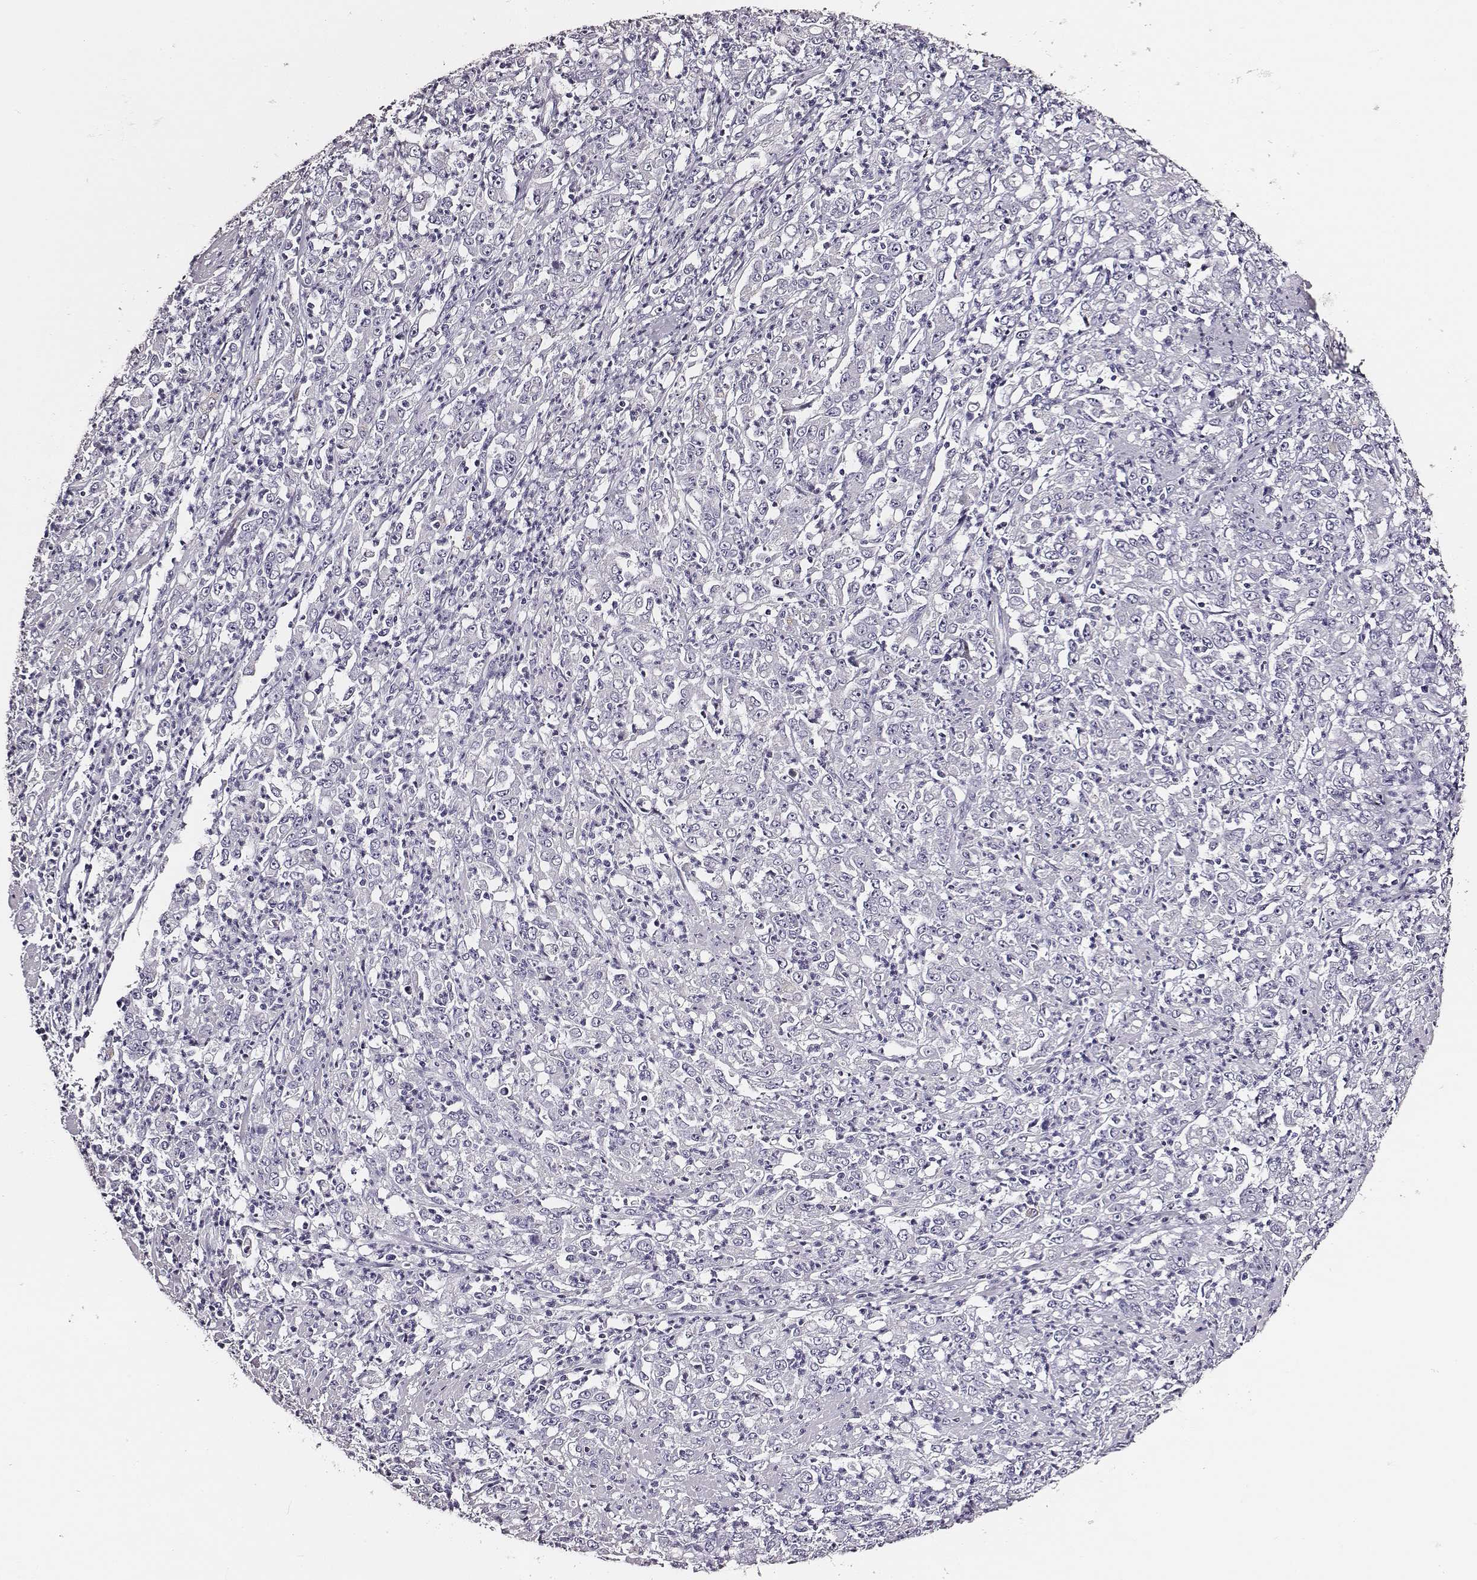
{"staining": {"intensity": "negative", "quantity": "none", "location": "none"}, "tissue": "stomach cancer", "cell_type": "Tumor cells", "image_type": "cancer", "snomed": [{"axis": "morphology", "description": "Adenocarcinoma, NOS"}, {"axis": "topography", "description": "Stomach, lower"}], "caption": "The histopathology image exhibits no significant staining in tumor cells of stomach adenocarcinoma.", "gene": "DPEP1", "patient": {"sex": "female", "age": 71}}